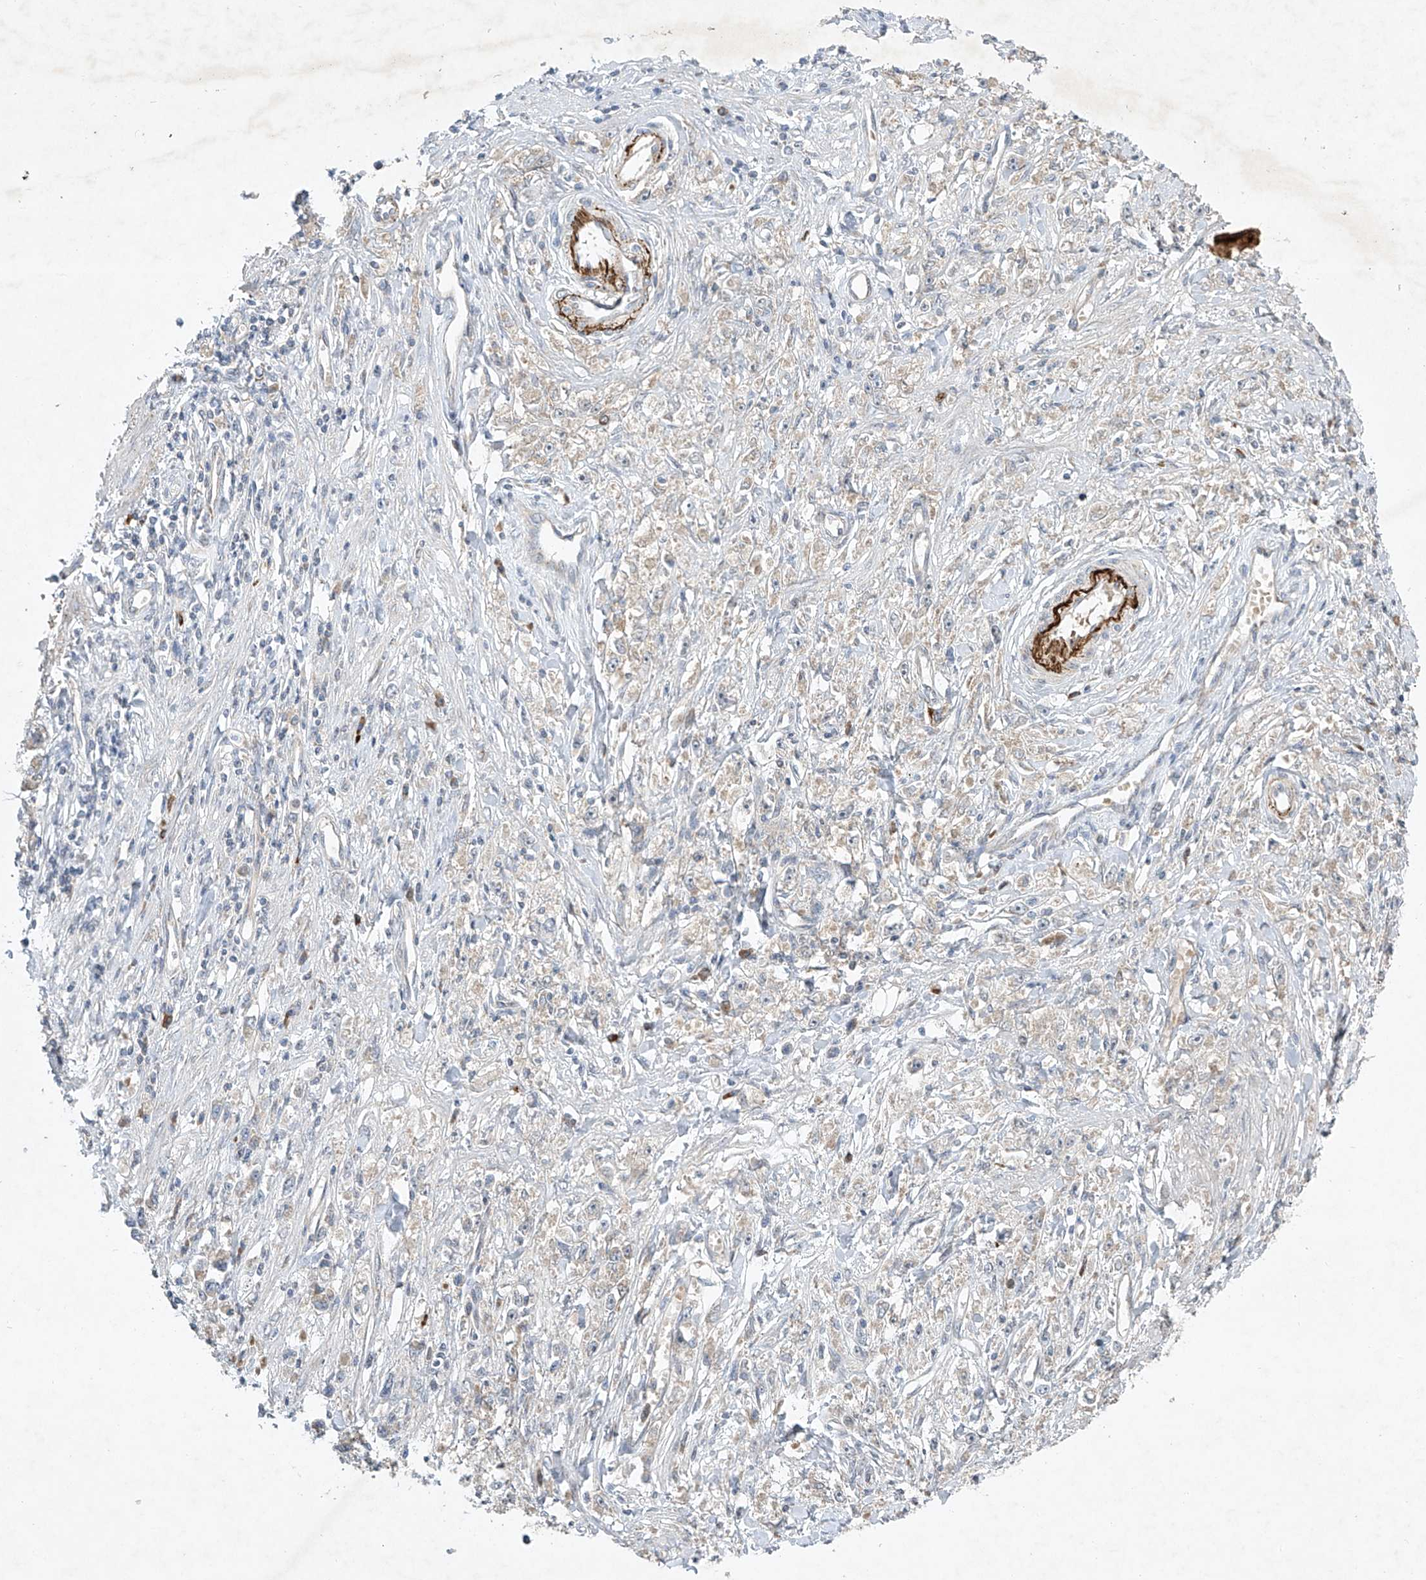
{"staining": {"intensity": "weak", "quantity": "<25%", "location": "cytoplasmic/membranous"}, "tissue": "stomach cancer", "cell_type": "Tumor cells", "image_type": "cancer", "snomed": [{"axis": "morphology", "description": "Adenocarcinoma, NOS"}, {"axis": "topography", "description": "Stomach"}], "caption": "Immunohistochemistry photomicrograph of neoplastic tissue: human stomach adenocarcinoma stained with DAB (3,3'-diaminobenzidine) demonstrates no significant protein expression in tumor cells.", "gene": "TJAP1", "patient": {"sex": "female", "age": 59}}